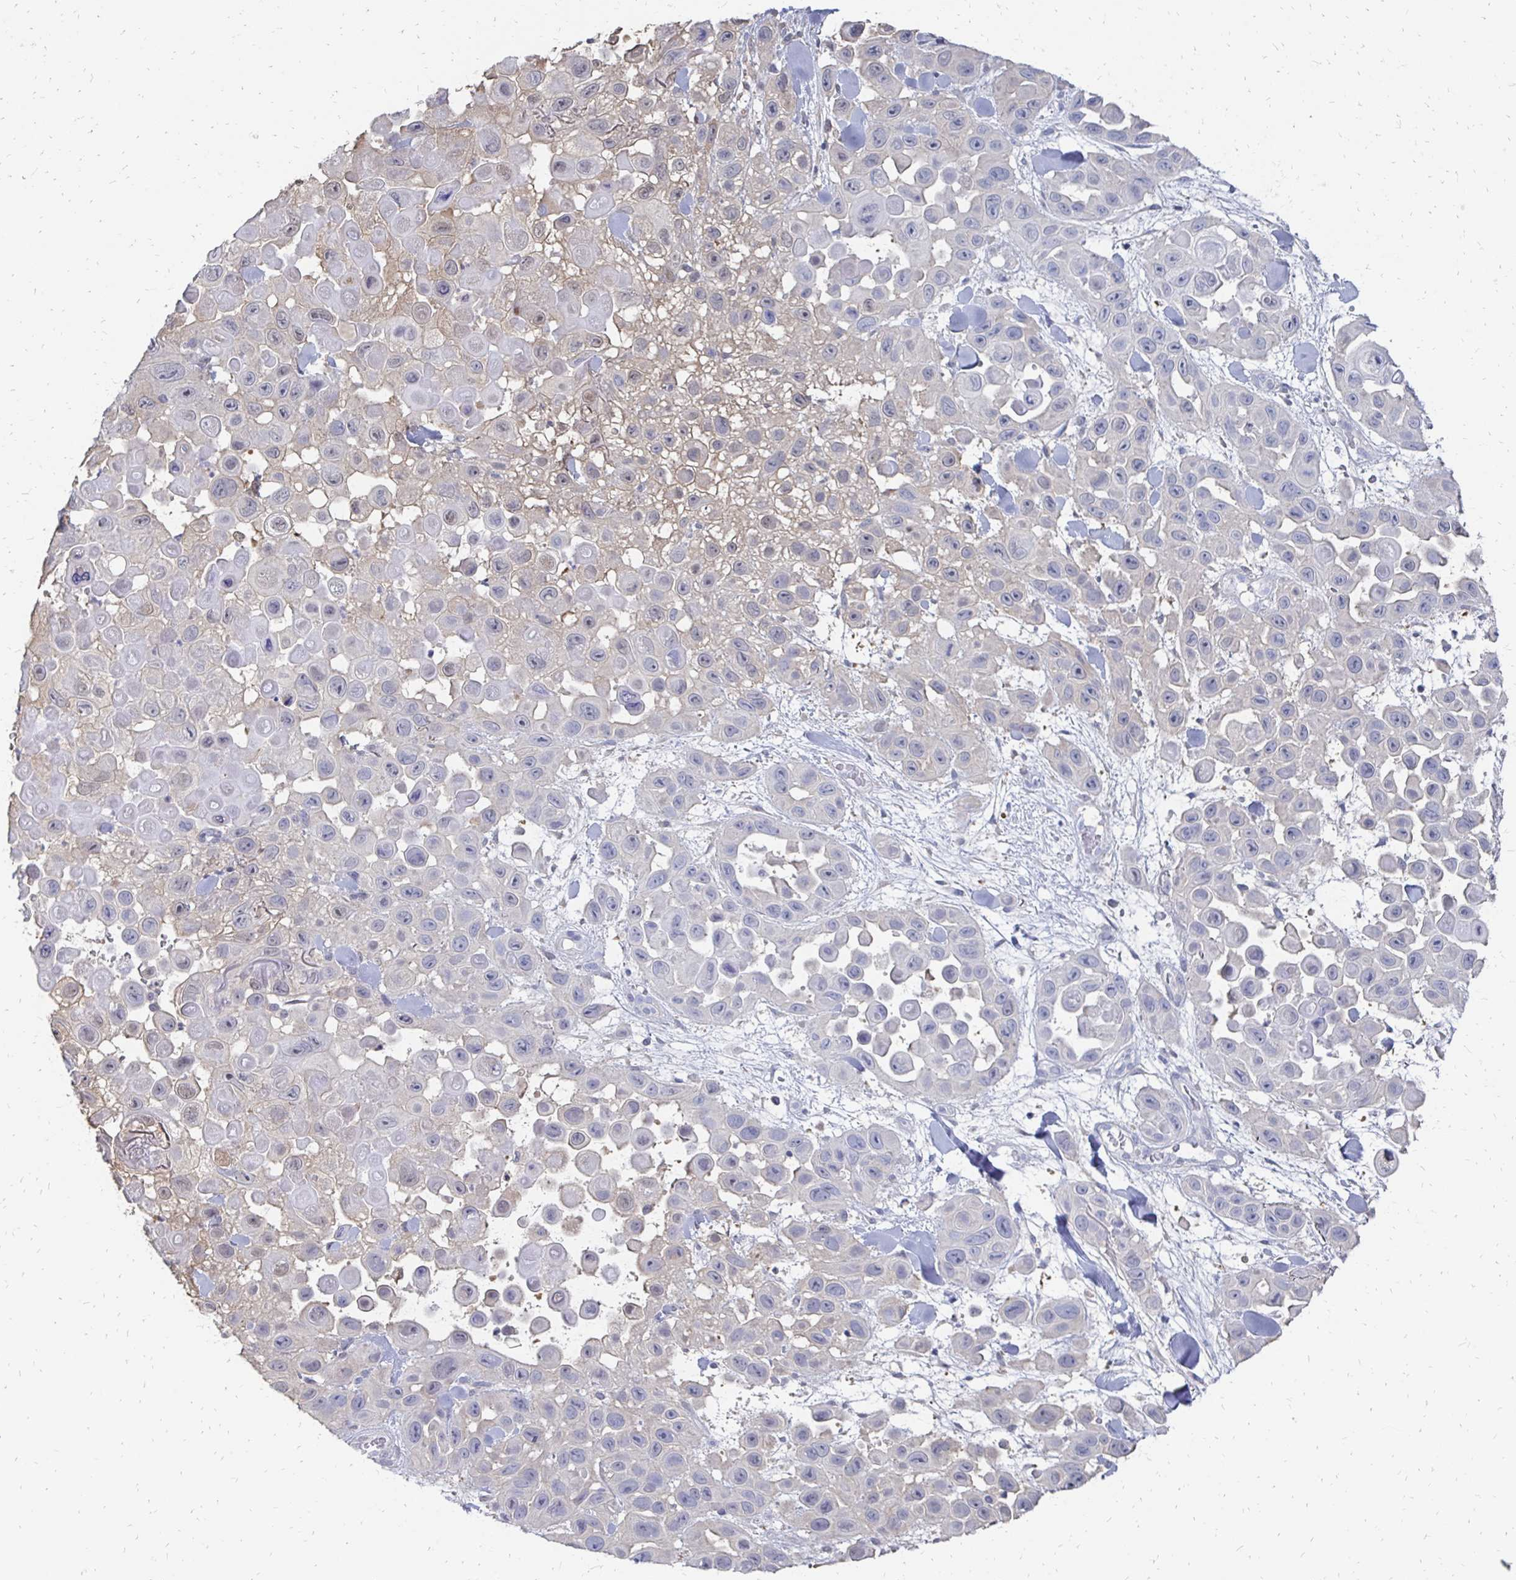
{"staining": {"intensity": "negative", "quantity": "none", "location": "none"}, "tissue": "skin cancer", "cell_type": "Tumor cells", "image_type": "cancer", "snomed": [{"axis": "morphology", "description": "Squamous cell carcinoma, NOS"}, {"axis": "topography", "description": "Skin"}], "caption": "Tumor cells show no significant protein expression in skin cancer (squamous cell carcinoma).", "gene": "SYCP3", "patient": {"sex": "male", "age": 81}}